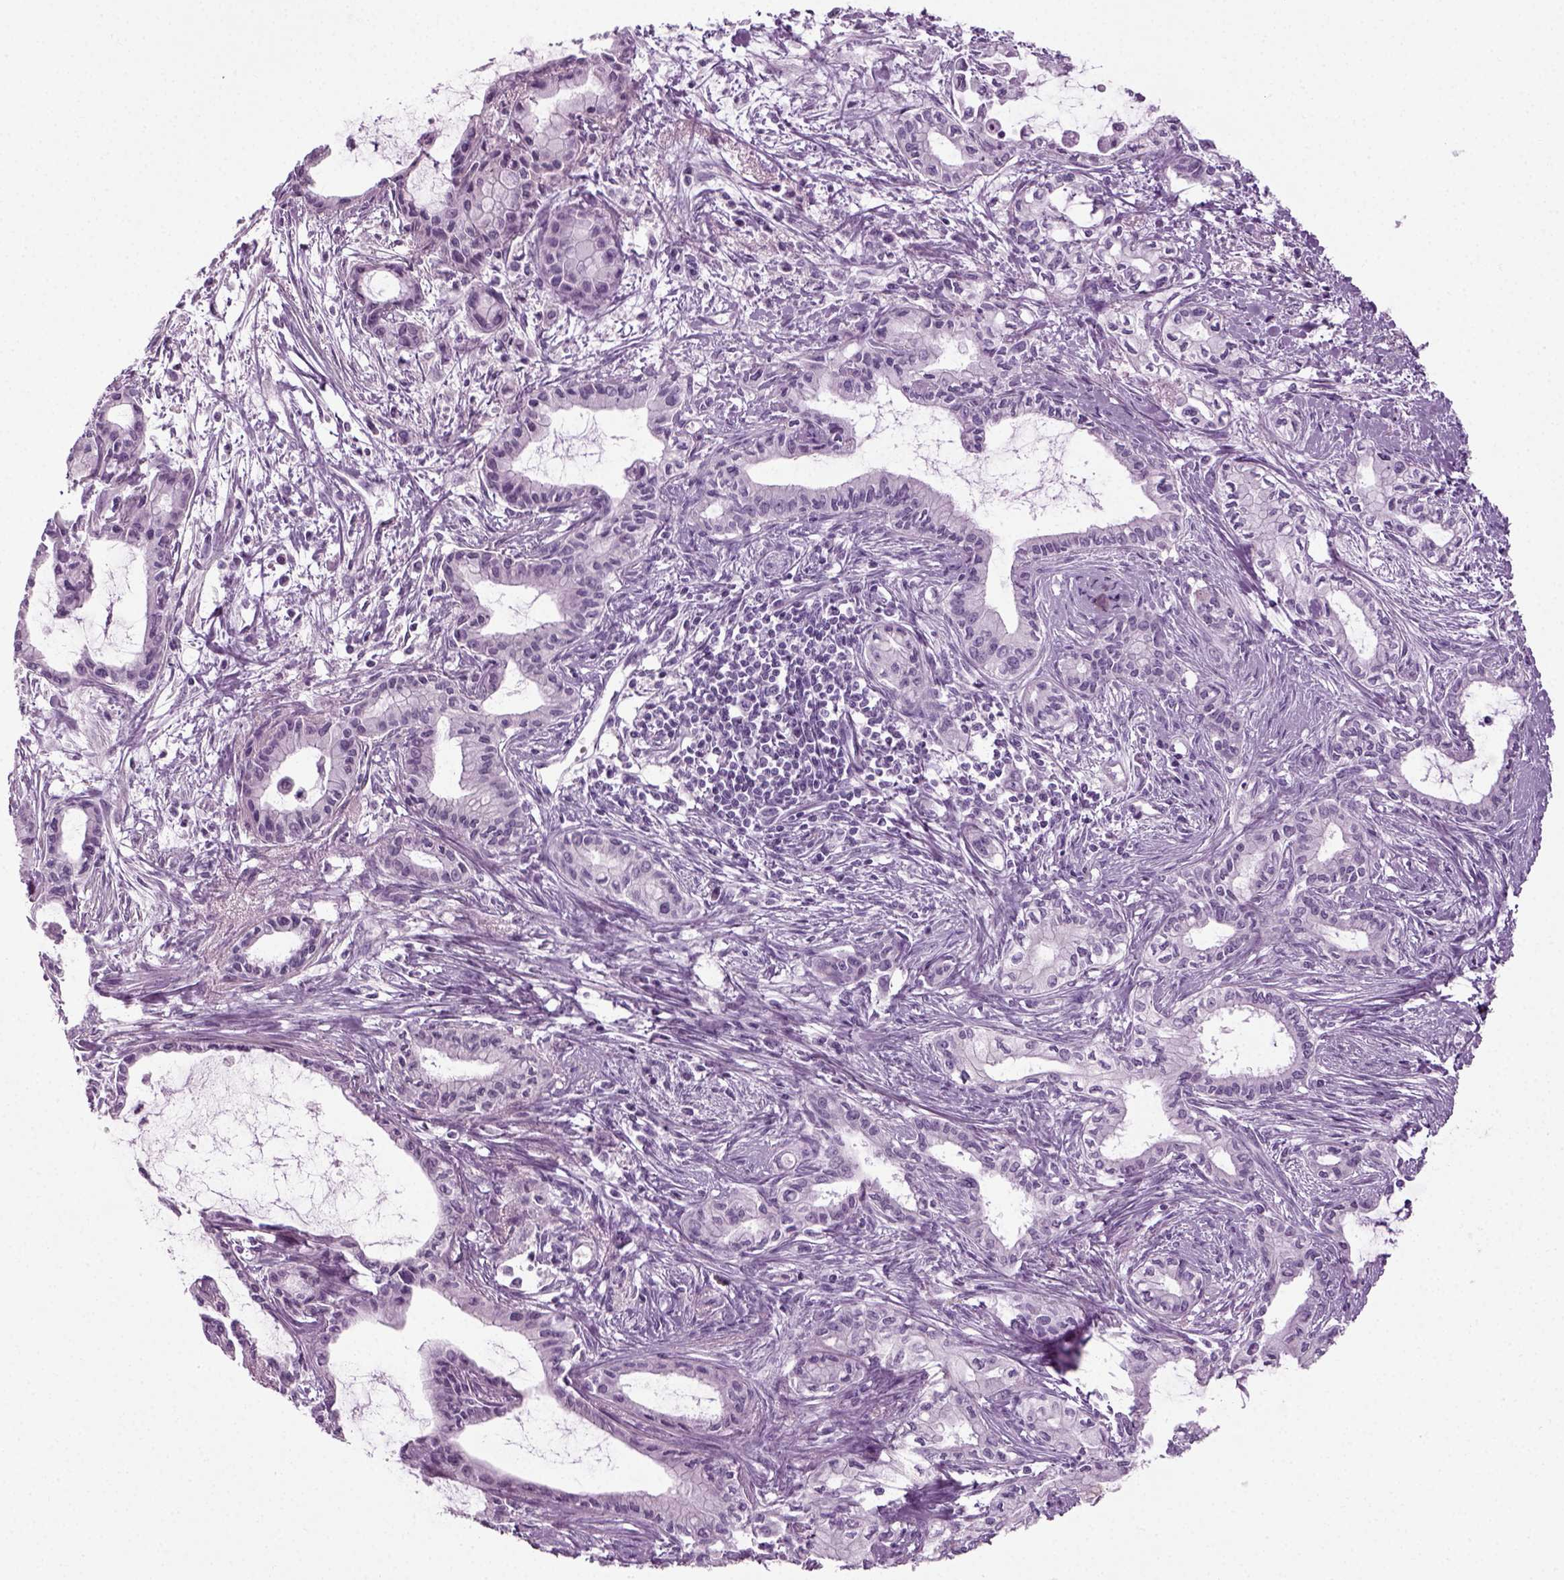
{"staining": {"intensity": "negative", "quantity": "none", "location": "none"}, "tissue": "pancreatic cancer", "cell_type": "Tumor cells", "image_type": "cancer", "snomed": [{"axis": "morphology", "description": "Adenocarcinoma, NOS"}, {"axis": "topography", "description": "Pancreas"}], "caption": "Immunohistochemistry micrograph of neoplastic tissue: pancreatic cancer stained with DAB (3,3'-diaminobenzidine) demonstrates no significant protein expression in tumor cells. (Brightfield microscopy of DAB immunohistochemistry at high magnification).", "gene": "ZC2HC1C", "patient": {"sex": "male", "age": 48}}